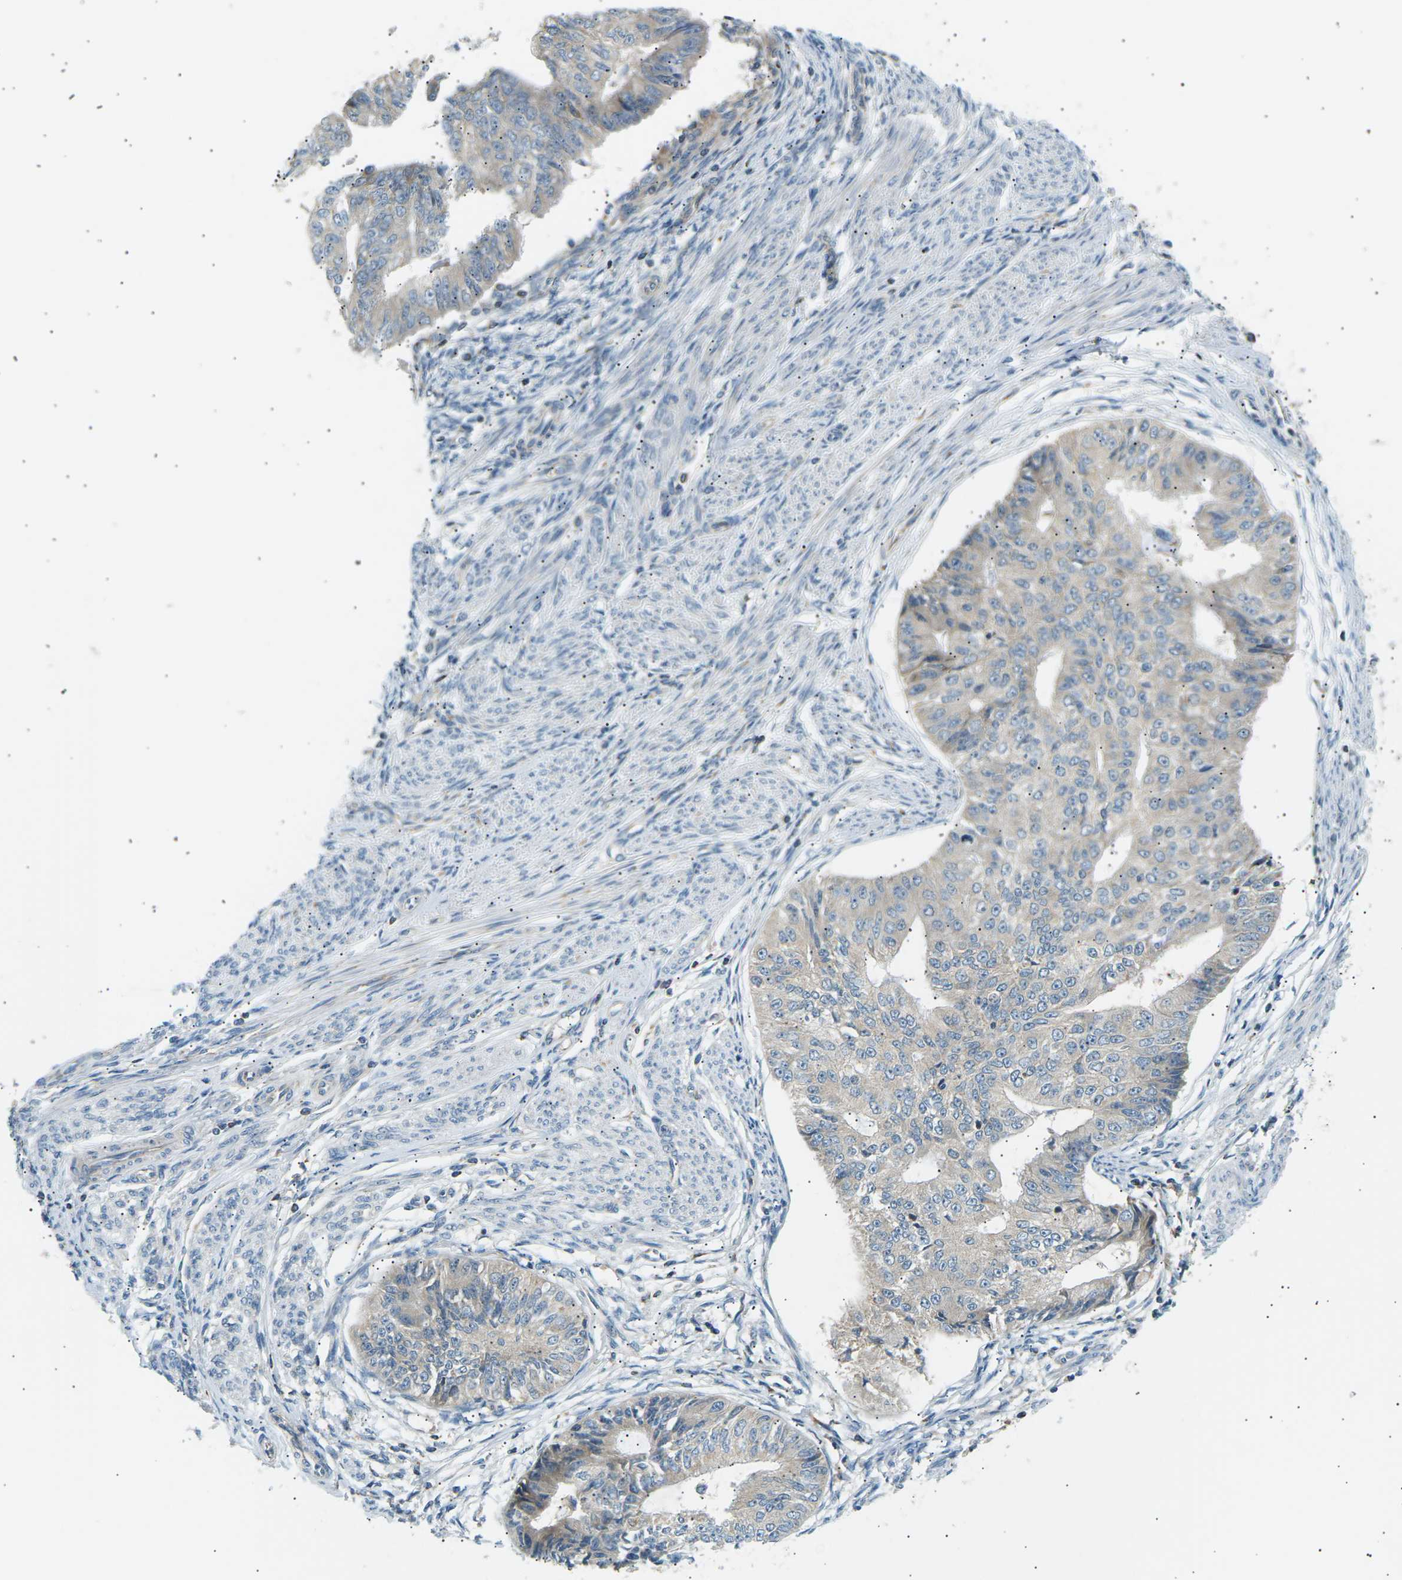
{"staining": {"intensity": "weak", "quantity": "25%-75%", "location": "cytoplasmic/membranous"}, "tissue": "endometrial cancer", "cell_type": "Tumor cells", "image_type": "cancer", "snomed": [{"axis": "morphology", "description": "Adenocarcinoma, NOS"}, {"axis": "topography", "description": "Endometrium"}], "caption": "Human endometrial cancer stained with a brown dye reveals weak cytoplasmic/membranous positive expression in approximately 25%-75% of tumor cells.", "gene": "TBC1D8", "patient": {"sex": "female", "age": 32}}